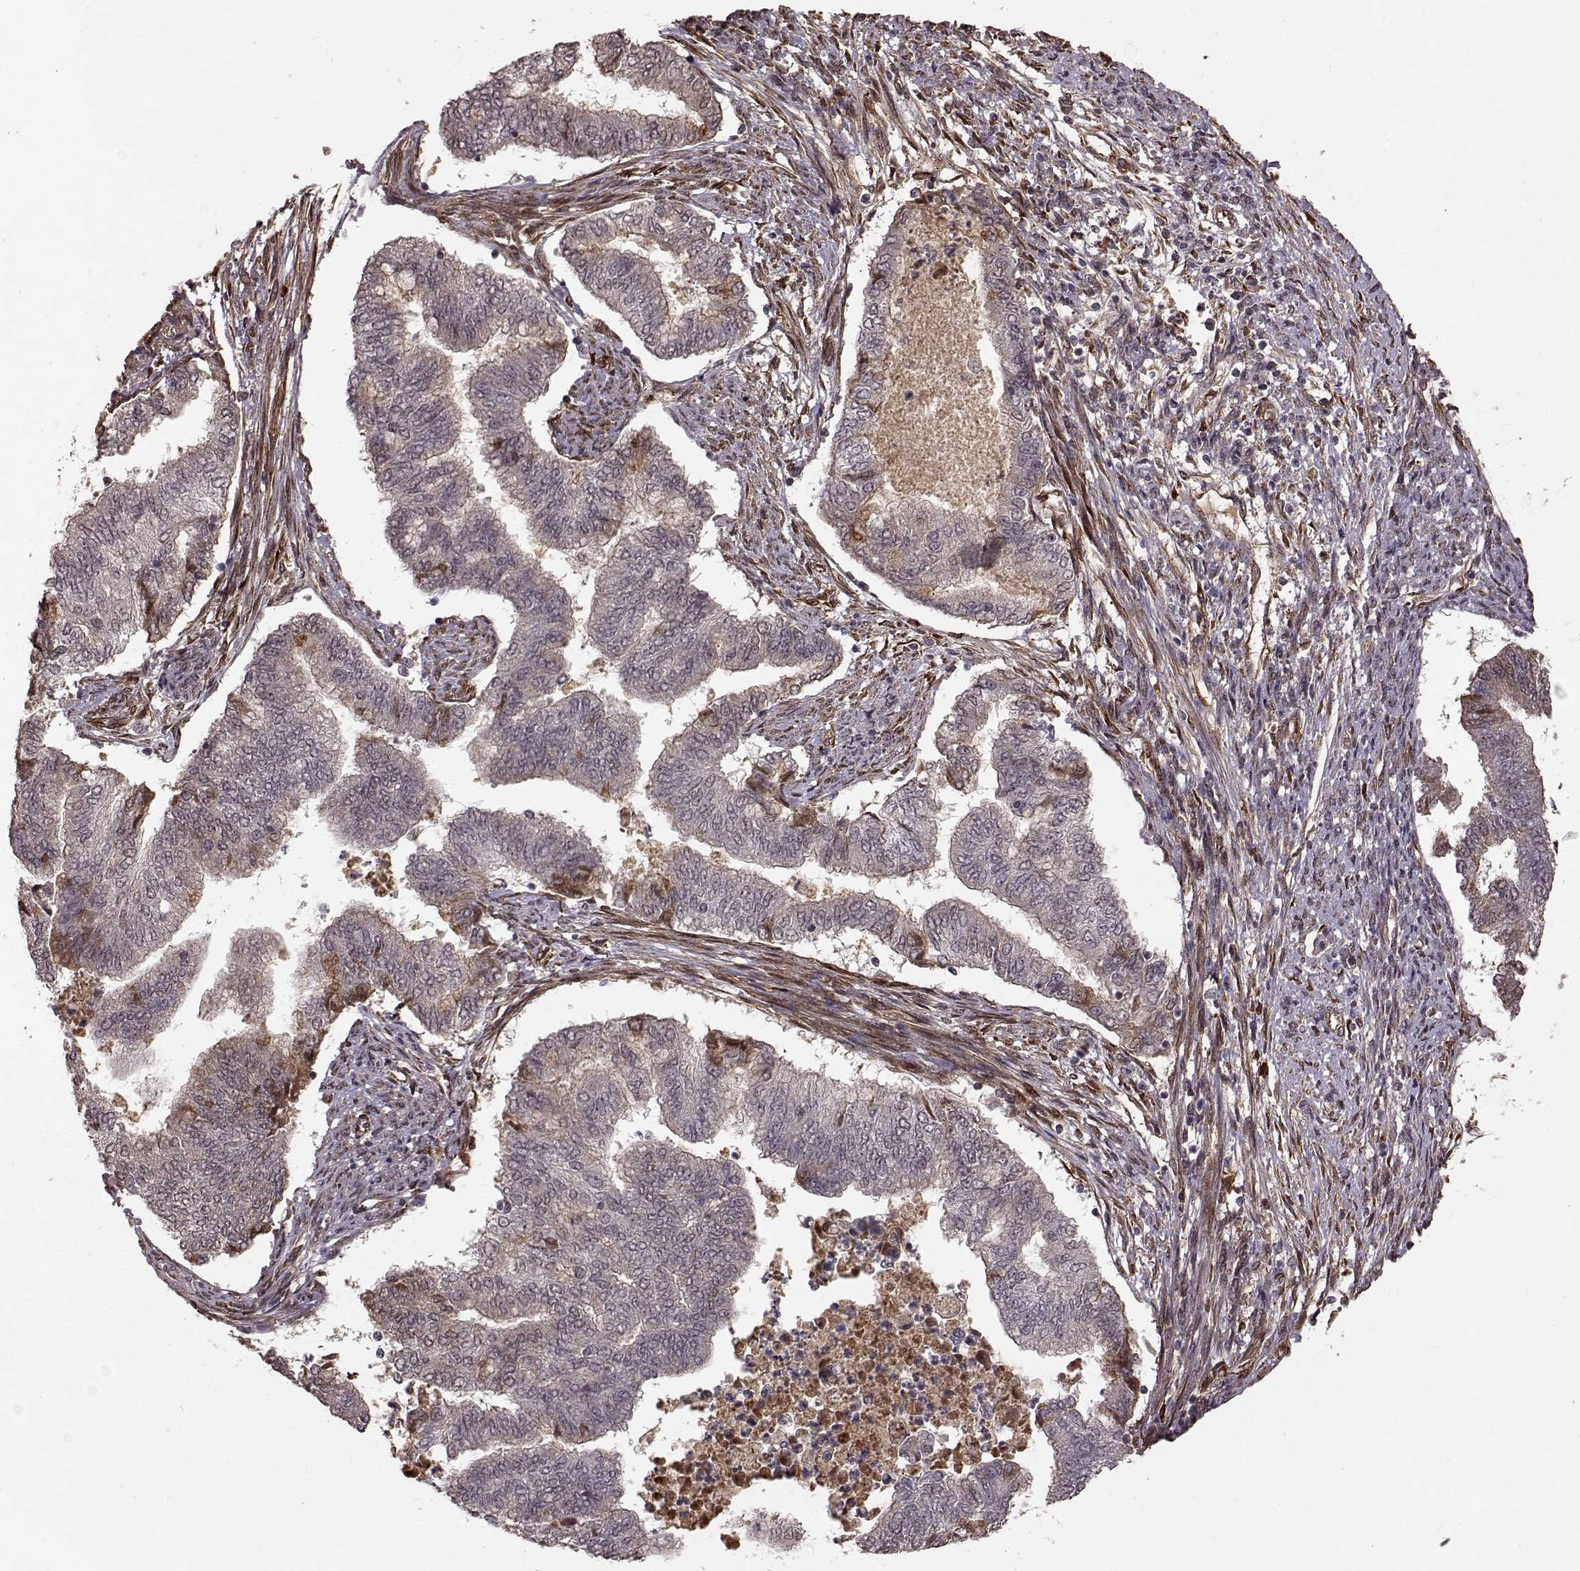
{"staining": {"intensity": "moderate", "quantity": "<25%", "location": "cytoplasmic/membranous"}, "tissue": "endometrial cancer", "cell_type": "Tumor cells", "image_type": "cancer", "snomed": [{"axis": "morphology", "description": "Adenocarcinoma, NOS"}, {"axis": "topography", "description": "Endometrium"}], "caption": "Adenocarcinoma (endometrial) stained for a protein (brown) shows moderate cytoplasmic/membranous positive staining in about <25% of tumor cells.", "gene": "FSTL1", "patient": {"sex": "female", "age": 65}}